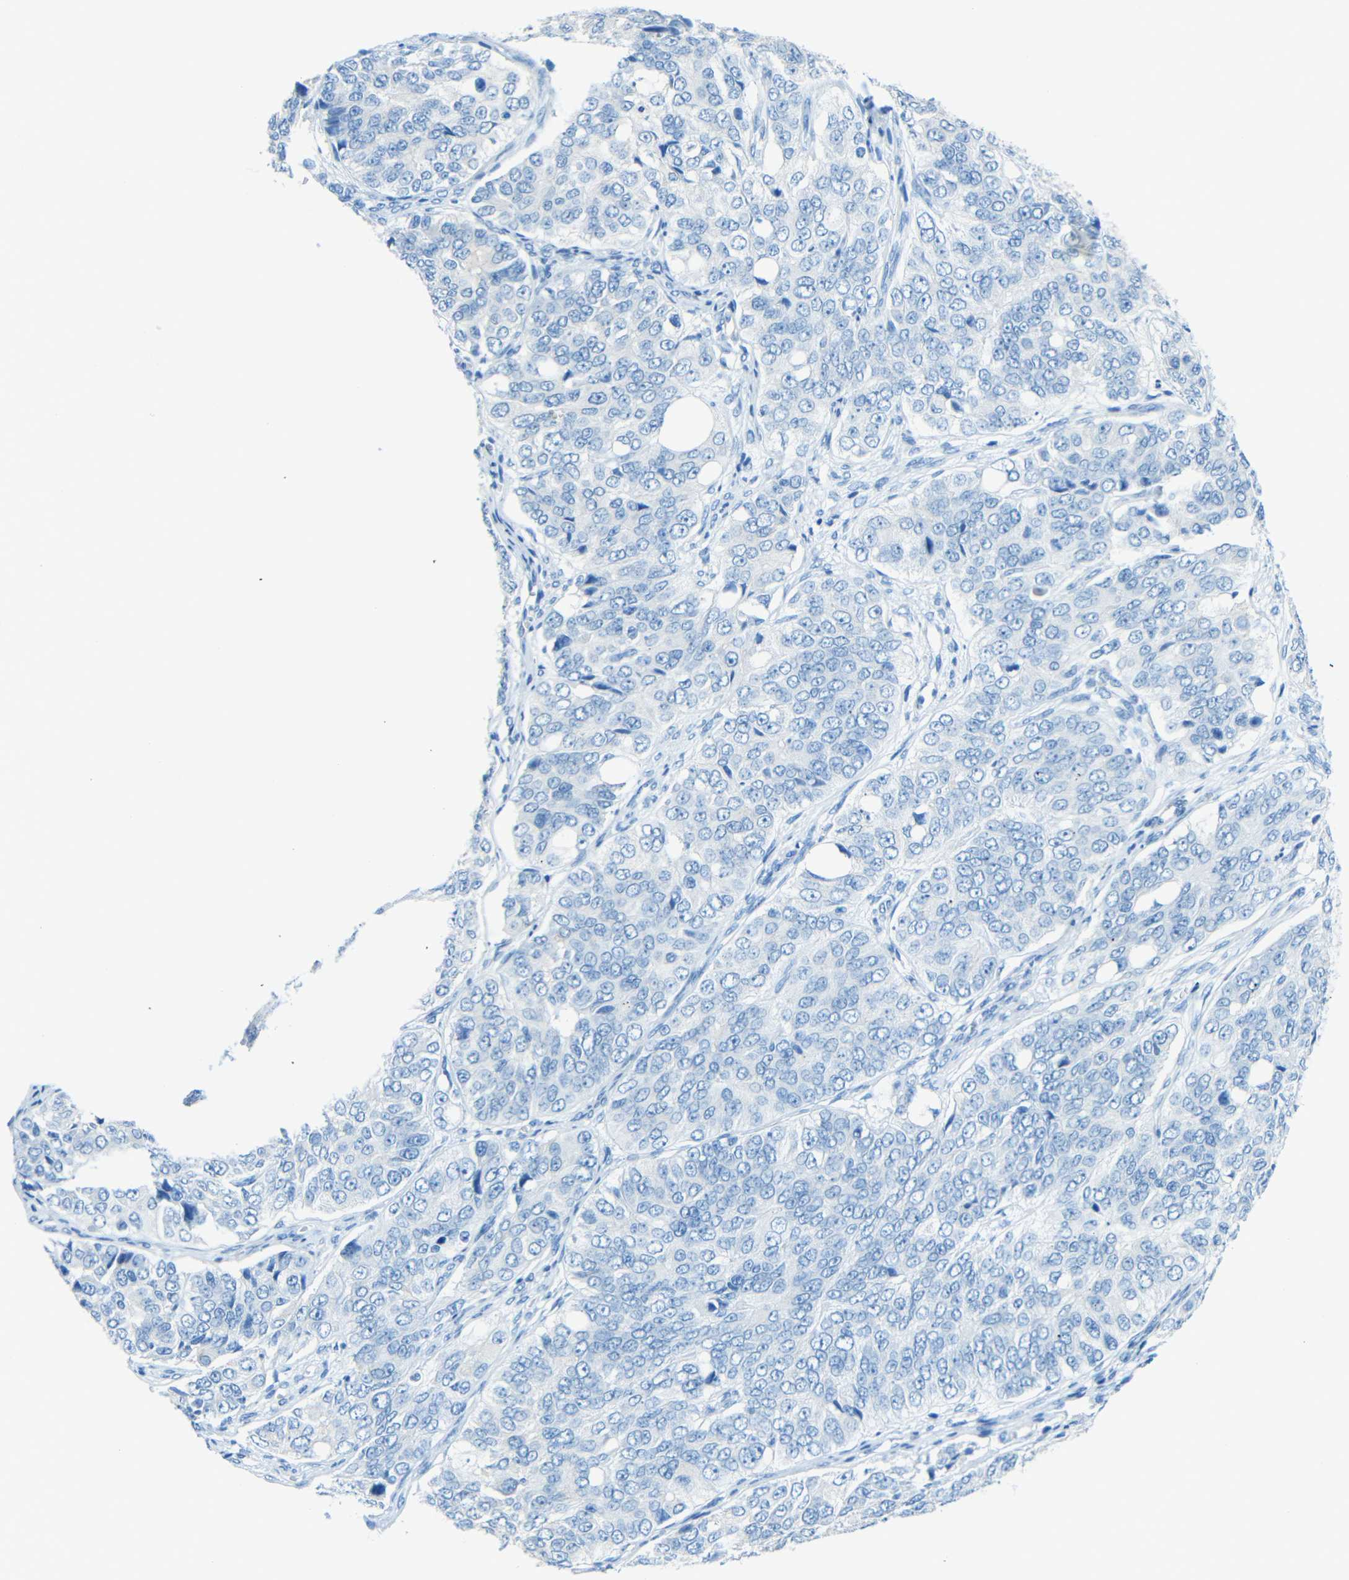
{"staining": {"intensity": "negative", "quantity": "none", "location": "none"}, "tissue": "ovarian cancer", "cell_type": "Tumor cells", "image_type": "cancer", "snomed": [{"axis": "morphology", "description": "Carcinoma, endometroid"}, {"axis": "topography", "description": "Ovary"}], "caption": "Tumor cells show no significant positivity in endometroid carcinoma (ovarian). (Brightfield microscopy of DAB immunohistochemistry (IHC) at high magnification).", "gene": "TUBB4B", "patient": {"sex": "female", "age": 51}}